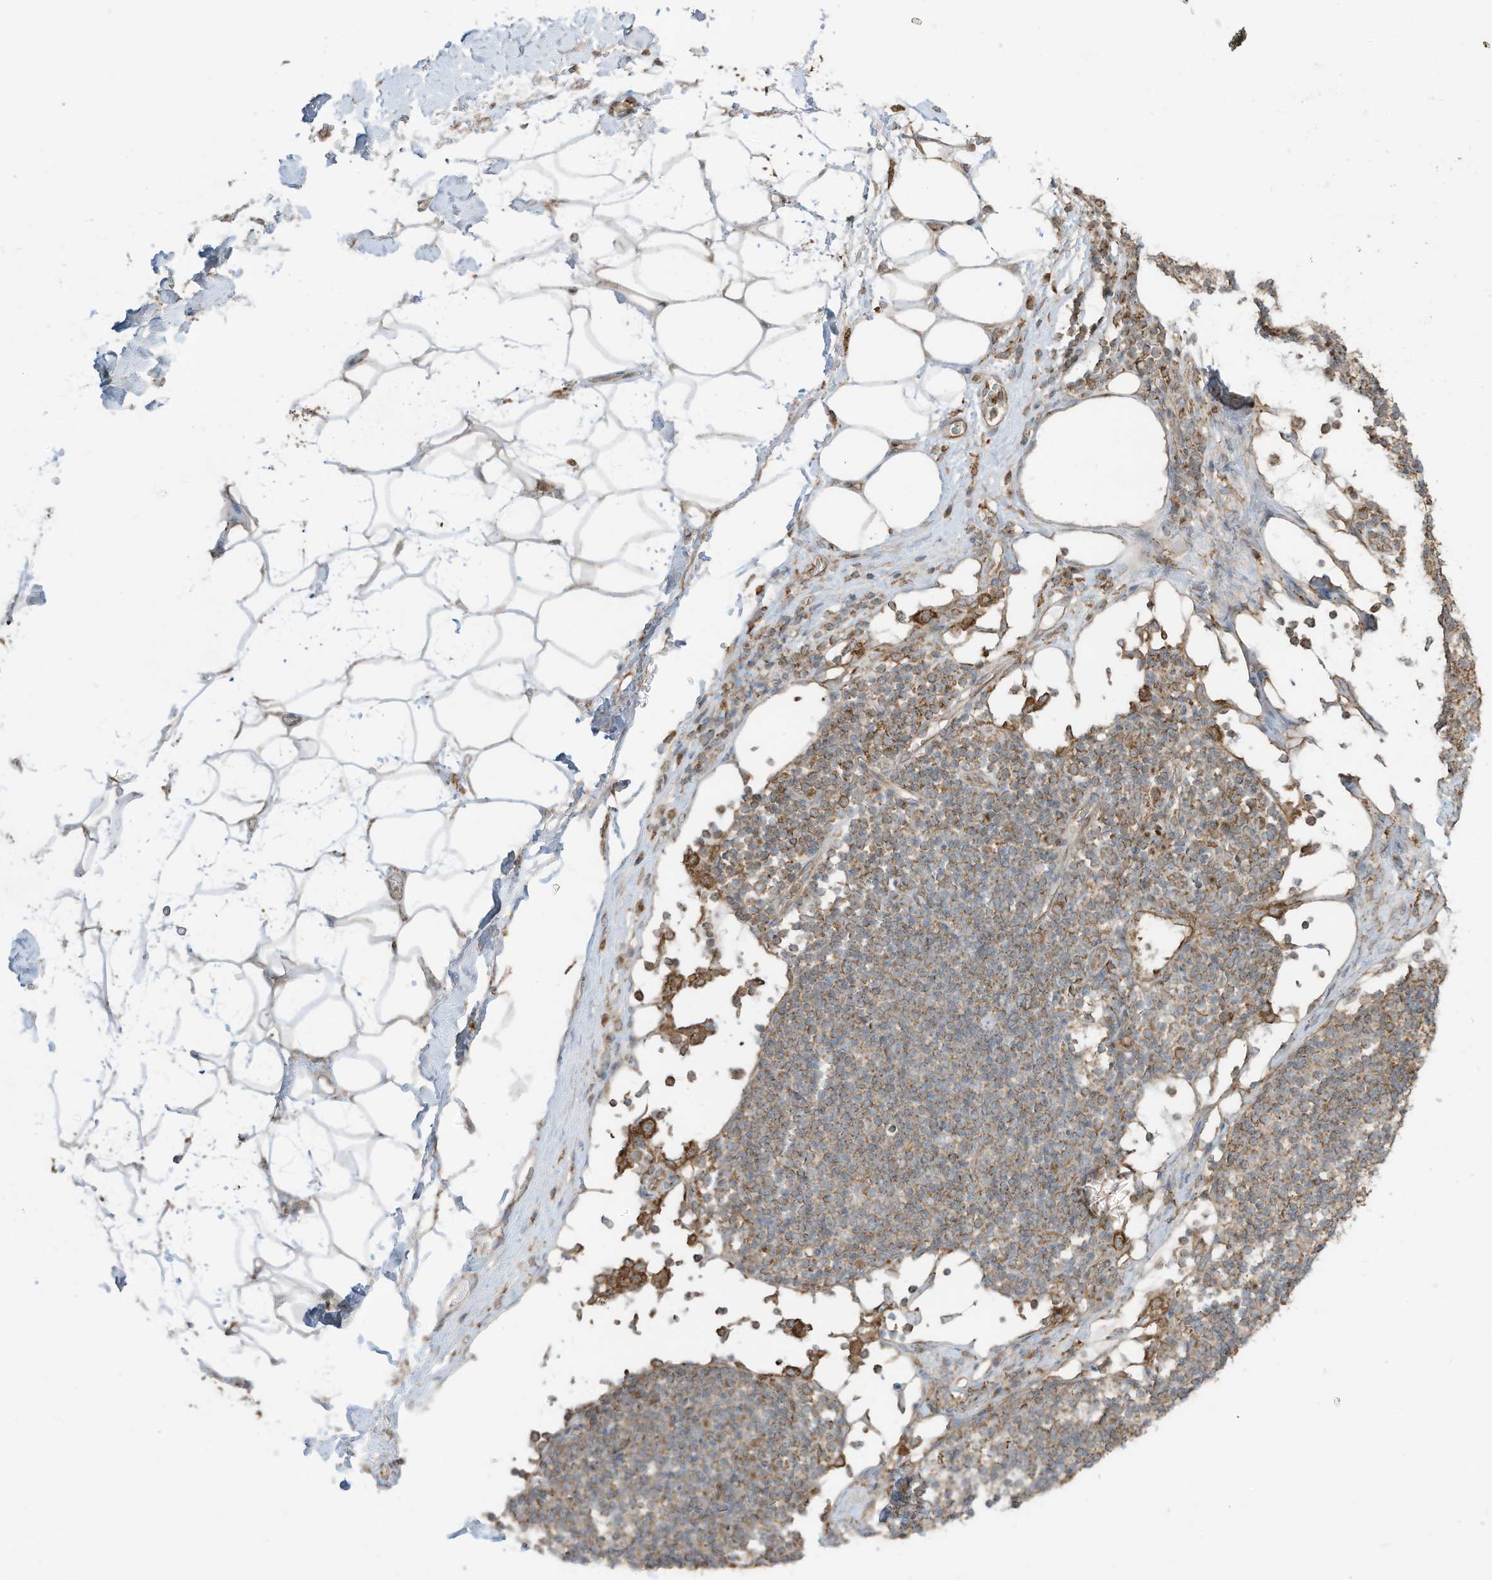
{"staining": {"intensity": "negative", "quantity": "none", "location": "none"}, "tissue": "adipose tissue", "cell_type": "Adipocytes", "image_type": "normal", "snomed": [{"axis": "morphology", "description": "Normal tissue, NOS"}, {"axis": "morphology", "description": "Adenocarcinoma, NOS"}, {"axis": "topography", "description": "Pancreas"}, {"axis": "topography", "description": "Peripheral nerve tissue"}], "caption": "Image shows no protein positivity in adipocytes of unremarkable adipose tissue. (Stains: DAB immunohistochemistry (IHC) with hematoxylin counter stain, Microscopy: brightfield microscopy at high magnification).", "gene": "CGAS", "patient": {"sex": "male", "age": 59}}